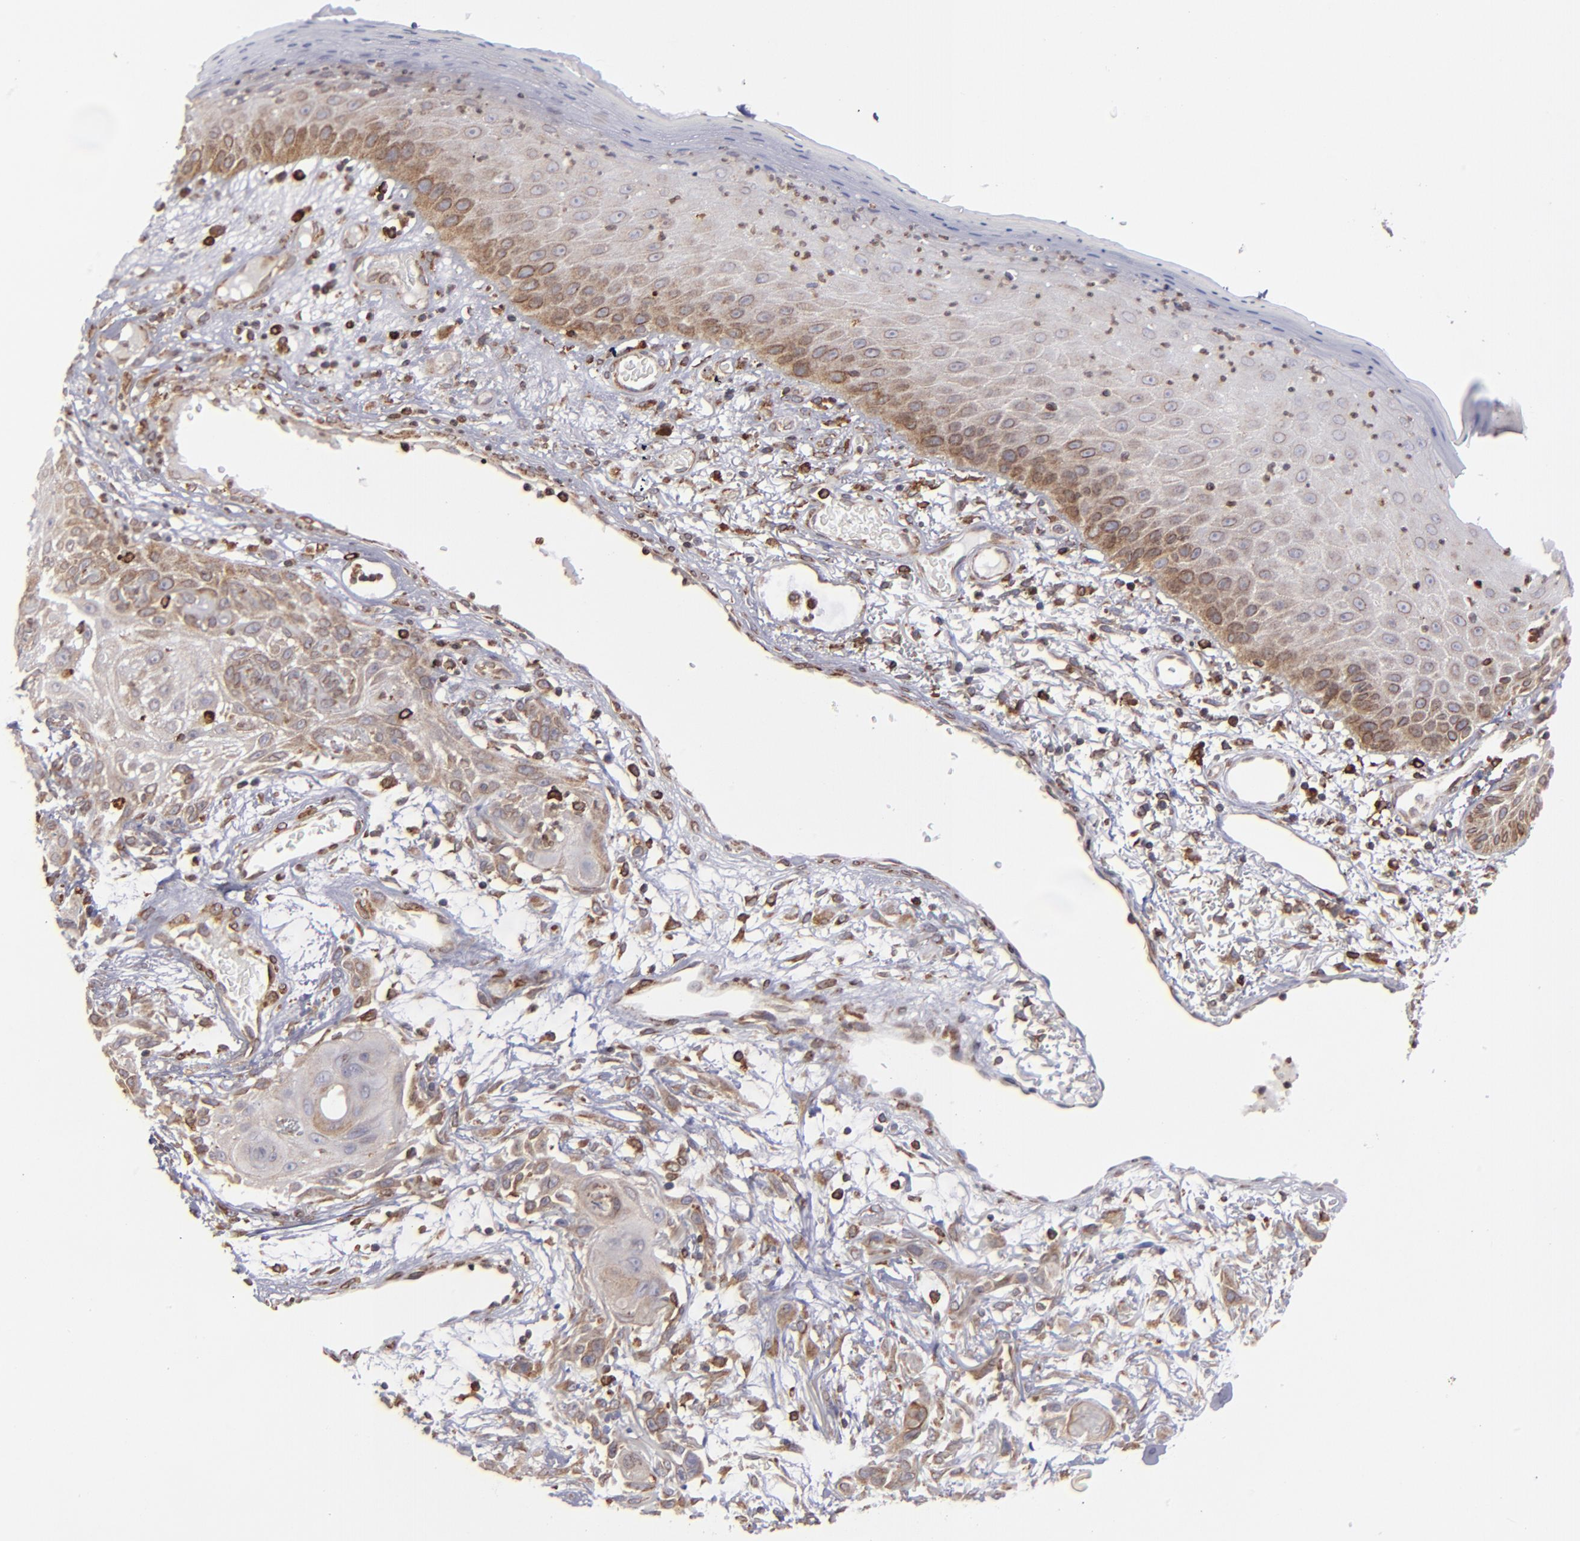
{"staining": {"intensity": "moderate", "quantity": ">75%", "location": "cytoplasmic/membranous"}, "tissue": "skin cancer", "cell_type": "Tumor cells", "image_type": "cancer", "snomed": [{"axis": "morphology", "description": "Squamous cell carcinoma, NOS"}, {"axis": "topography", "description": "Skin"}], "caption": "Immunohistochemistry (IHC) micrograph of neoplastic tissue: human squamous cell carcinoma (skin) stained using immunohistochemistry displays medium levels of moderate protein expression localized specifically in the cytoplasmic/membranous of tumor cells, appearing as a cytoplasmic/membranous brown color.", "gene": "TMX1", "patient": {"sex": "female", "age": 59}}